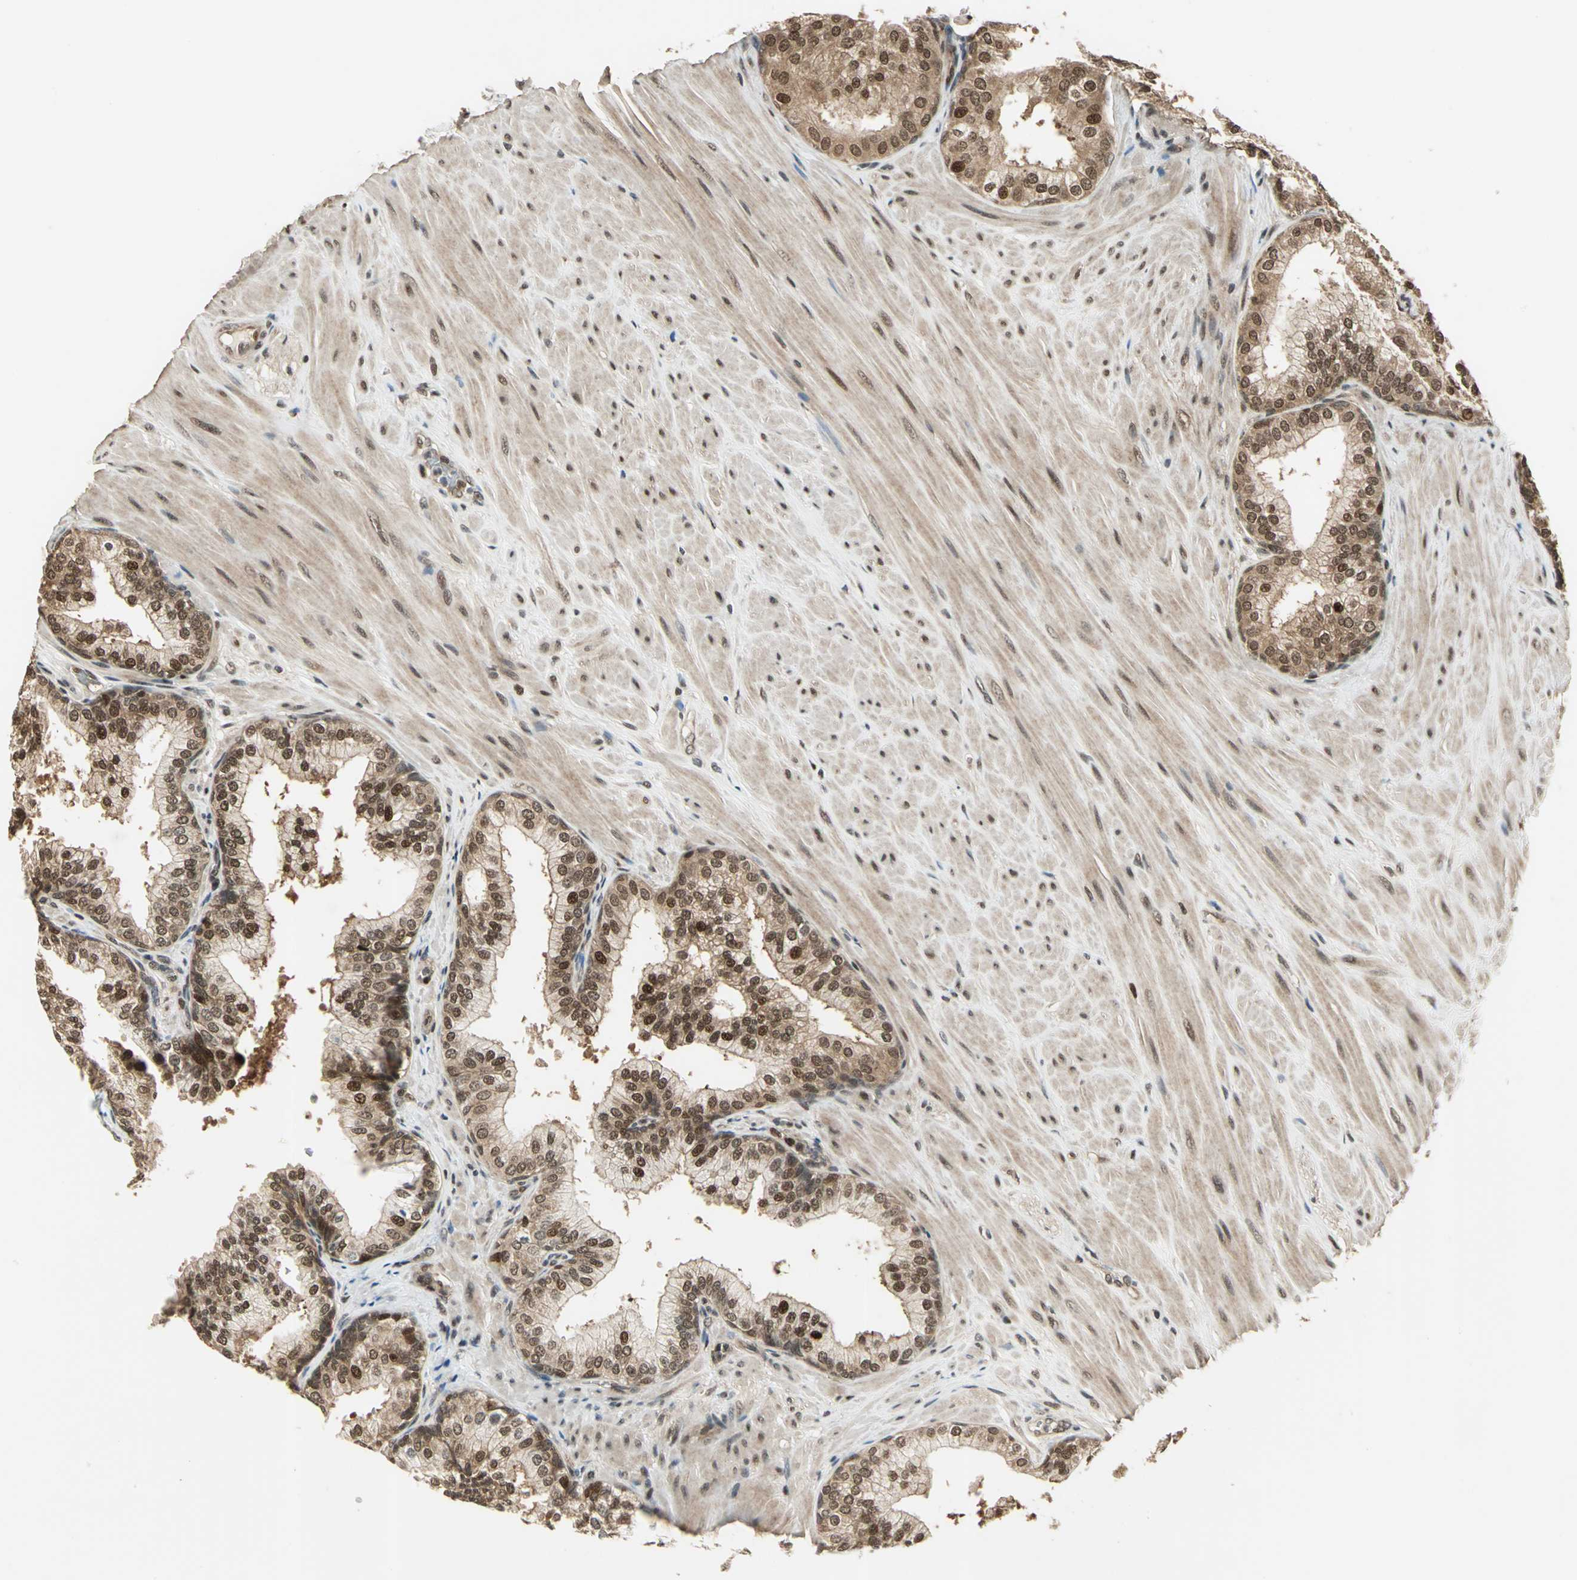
{"staining": {"intensity": "strong", "quantity": ">75%", "location": "cytoplasmic/membranous,nuclear"}, "tissue": "prostate", "cell_type": "Glandular cells", "image_type": "normal", "snomed": [{"axis": "morphology", "description": "Normal tissue, NOS"}, {"axis": "topography", "description": "Prostate"}], "caption": "Immunohistochemistry of benign prostate displays high levels of strong cytoplasmic/membranous,nuclear expression in about >75% of glandular cells. The protein of interest is shown in brown color, while the nuclei are stained blue.", "gene": "PSMC3", "patient": {"sex": "male", "age": 60}}